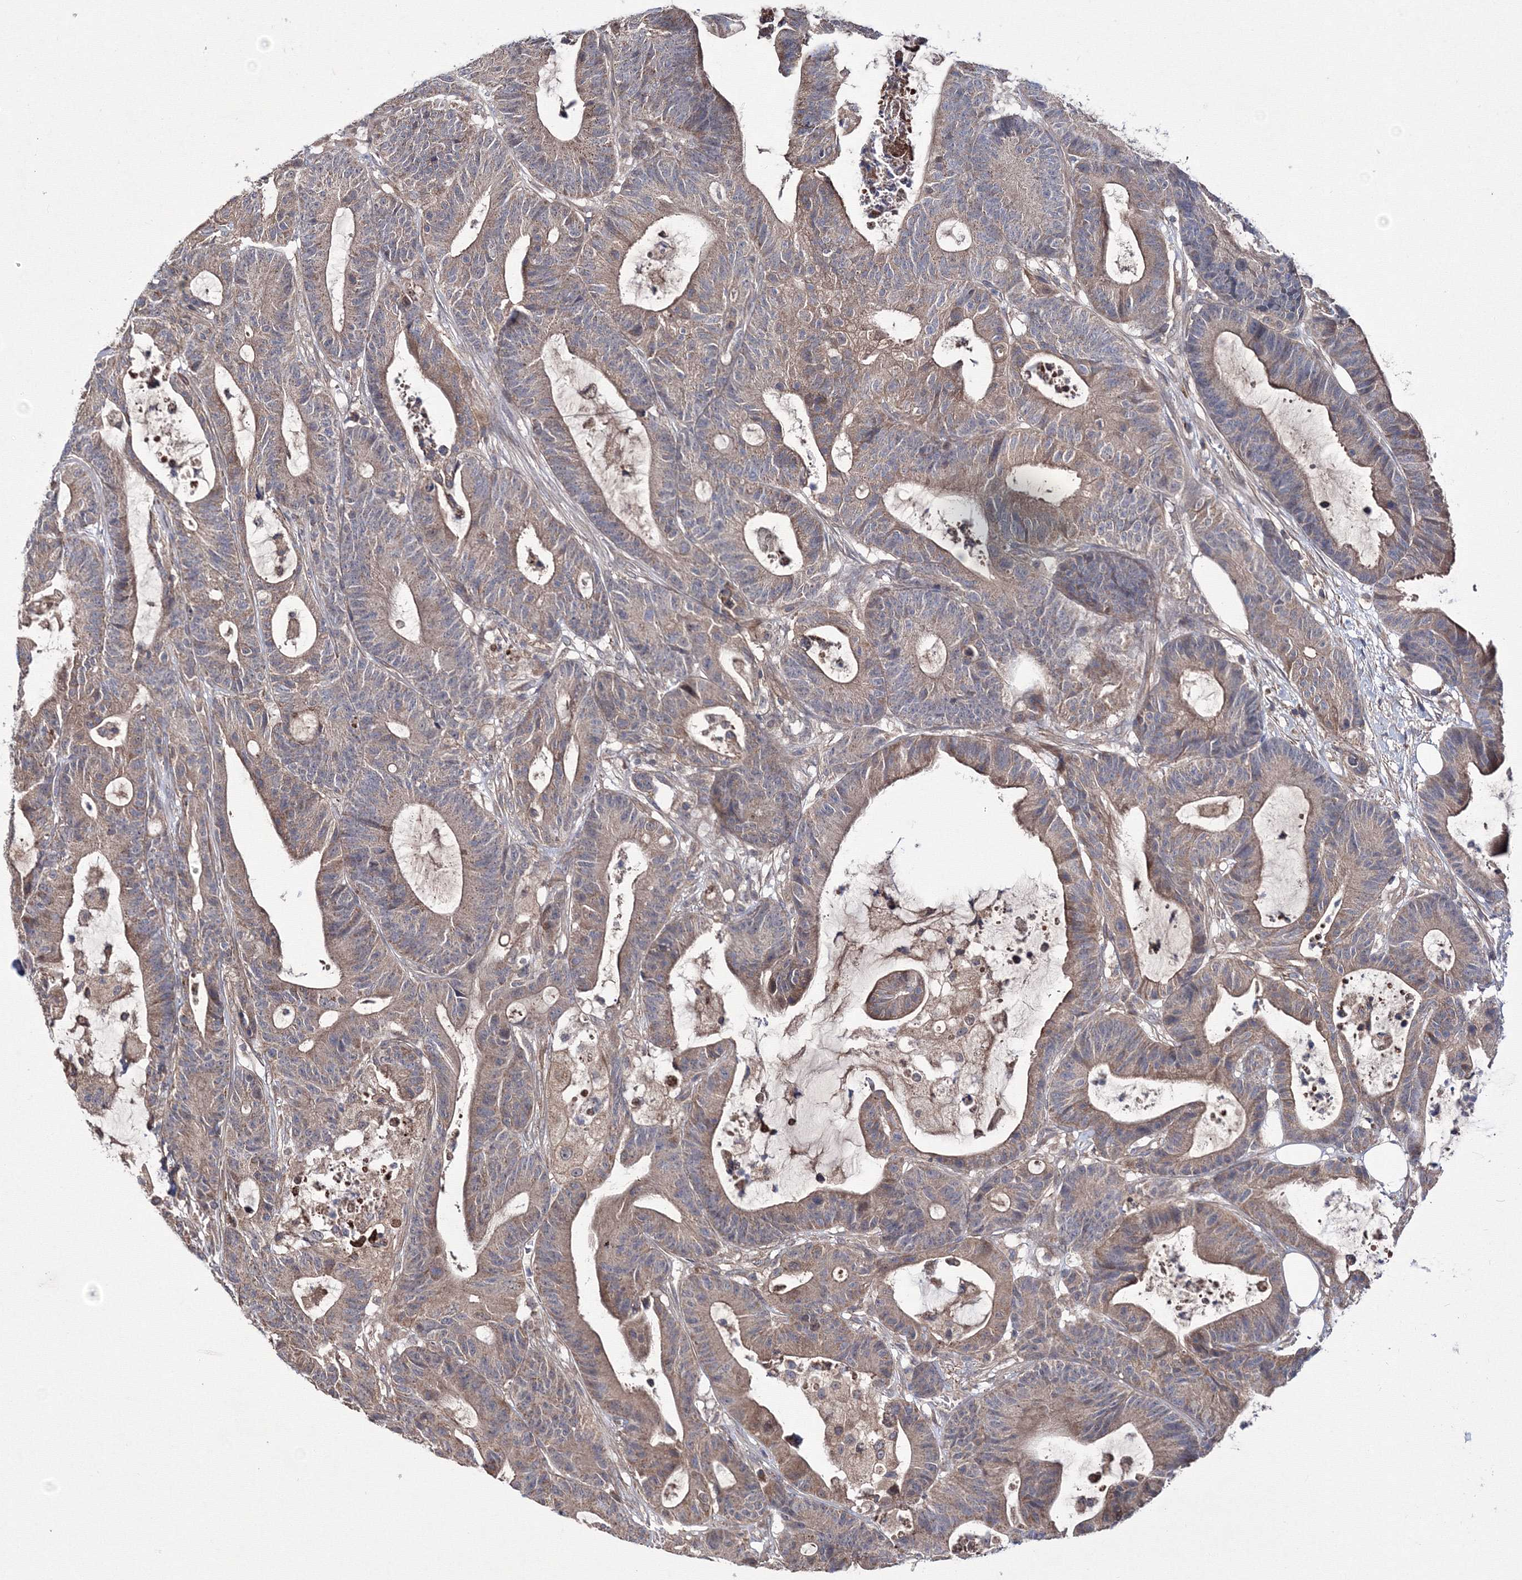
{"staining": {"intensity": "weak", "quantity": ">75%", "location": "cytoplasmic/membranous"}, "tissue": "colorectal cancer", "cell_type": "Tumor cells", "image_type": "cancer", "snomed": [{"axis": "morphology", "description": "Adenocarcinoma, NOS"}, {"axis": "topography", "description": "Colon"}], "caption": "Immunohistochemistry (IHC) photomicrograph of colorectal adenocarcinoma stained for a protein (brown), which demonstrates low levels of weak cytoplasmic/membranous expression in about >75% of tumor cells.", "gene": "PPP2R2B", "patient": {"sex": "female", "age": 84}}